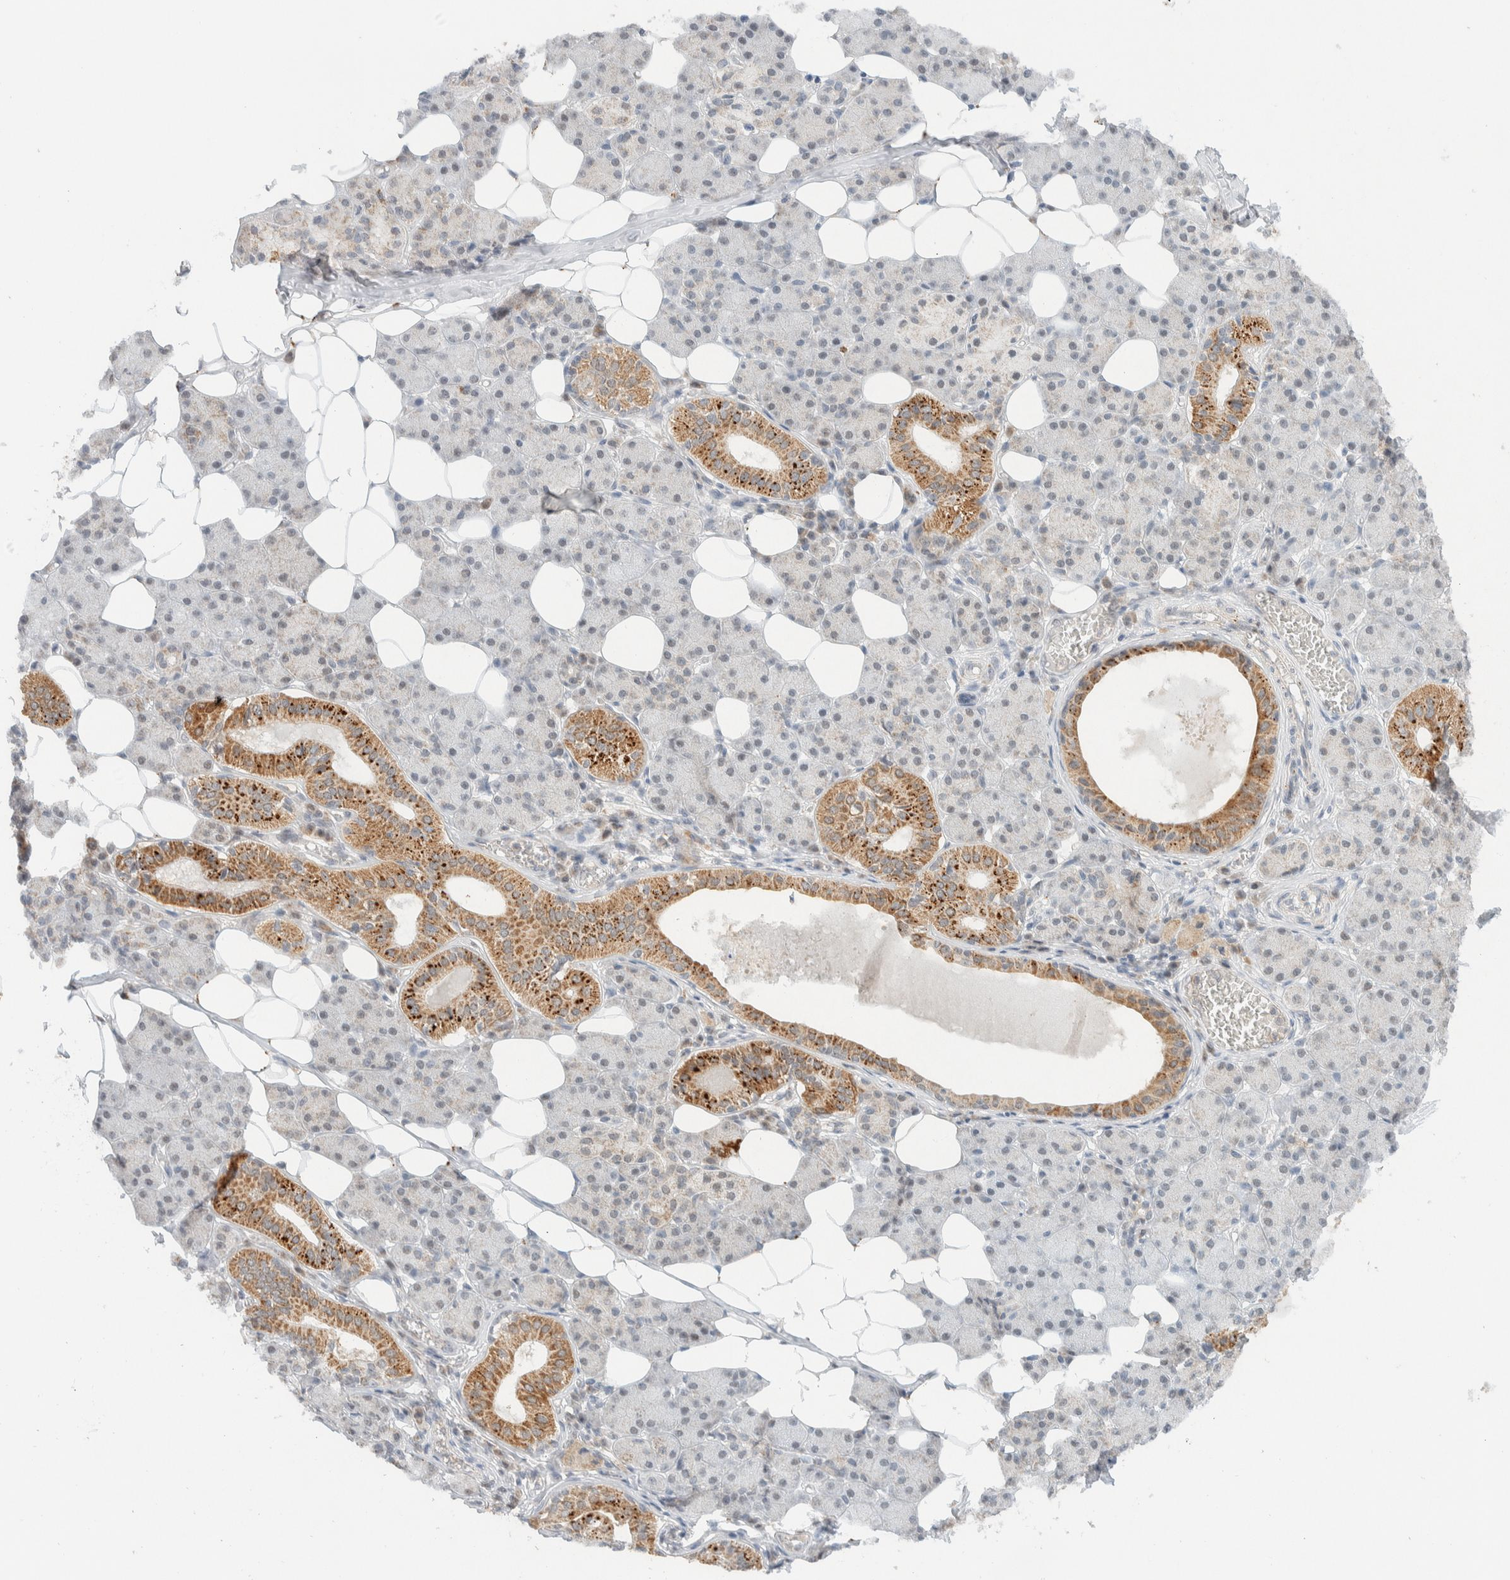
{"staining": {"intensity": "moderate", "quantity": "25%-75%", "location": "cytoplasmic/membranous"}, "tissue": "salivary gland", "cell_type": "Glandular cells", "image_type": "normal", "snomed": [{"axis": "morphology", "description": "Normal tissue, NOS"}, {"axis": "topography", "description": "Salivary gland"}], "caption": "Immunohistochemistry (IHC) (DAB) staining of unremarkable salivary gland displays moderate cytoplasmic/membranous protein staining in approximately 25%-75% of glandular cells. Immunohistochemistry (IHC) stains the protein in brown and the nuclei are stained blue.", "gene": "MRPL41", "patient": {"sex": "female", "age": 33}}